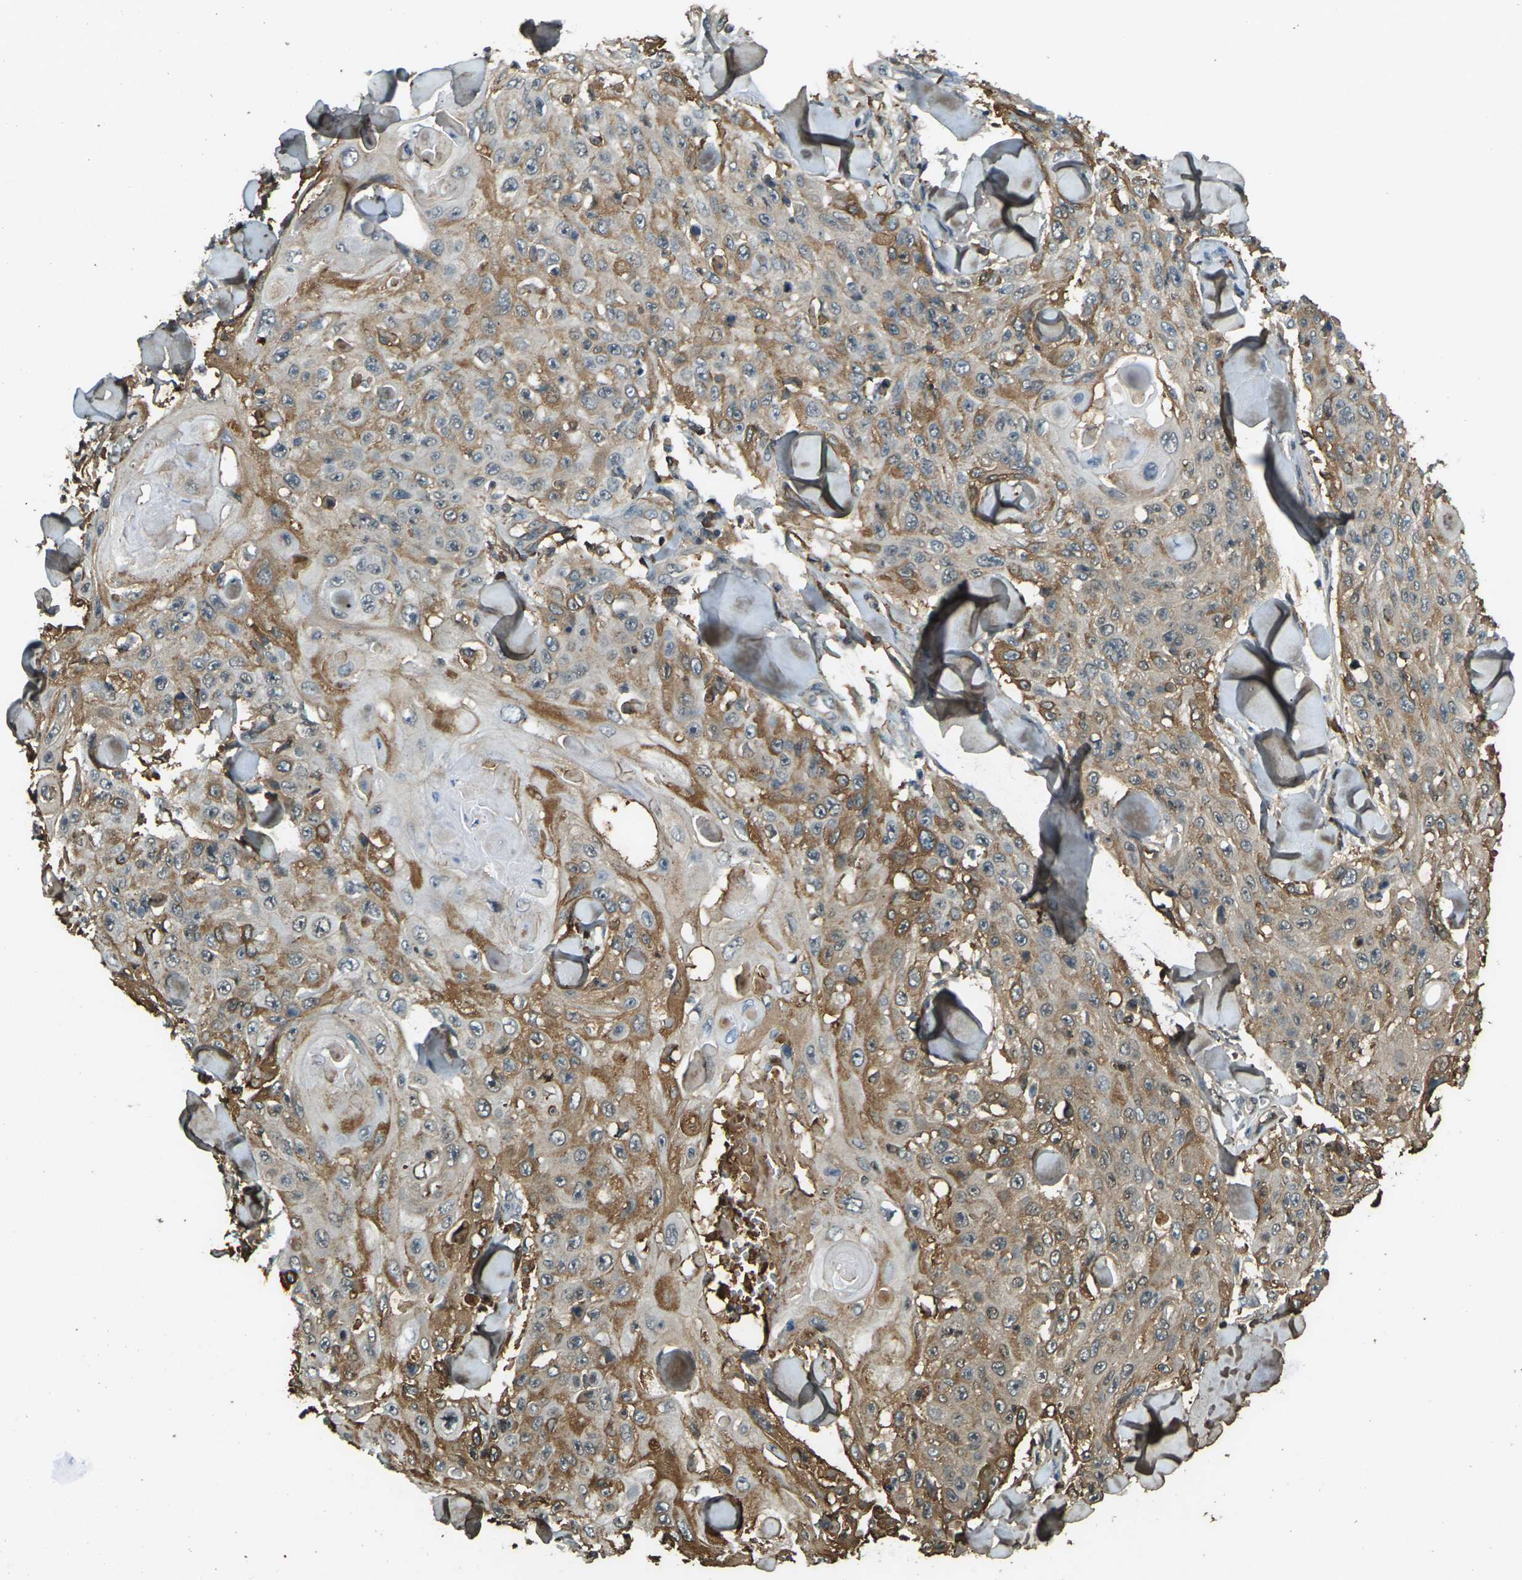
{"staining": {"intensity": "moderate", "quantity": "25%-75%", "location": "cytoplasmic/membranous"}, "tissue": "skin cancer", "cell_type": "Tumor cells", "image_type": "cancer", "snomed": [{"axis": "morphology", "description": "Squamous cell carcinoma, NOS"}, {"axis": "topography", "description": "Skin"}], "caption": "Brown immunohistochemical staining in skin squamous cell carcinoma demonstrates moderate cytoplasmic/membranous staining in about 25%-75% of tumor cells. (IHC, brightfield microscopy, high magnification).", "gene": "CYP1B1", "patient": {"sex": "male", "age": 86}}